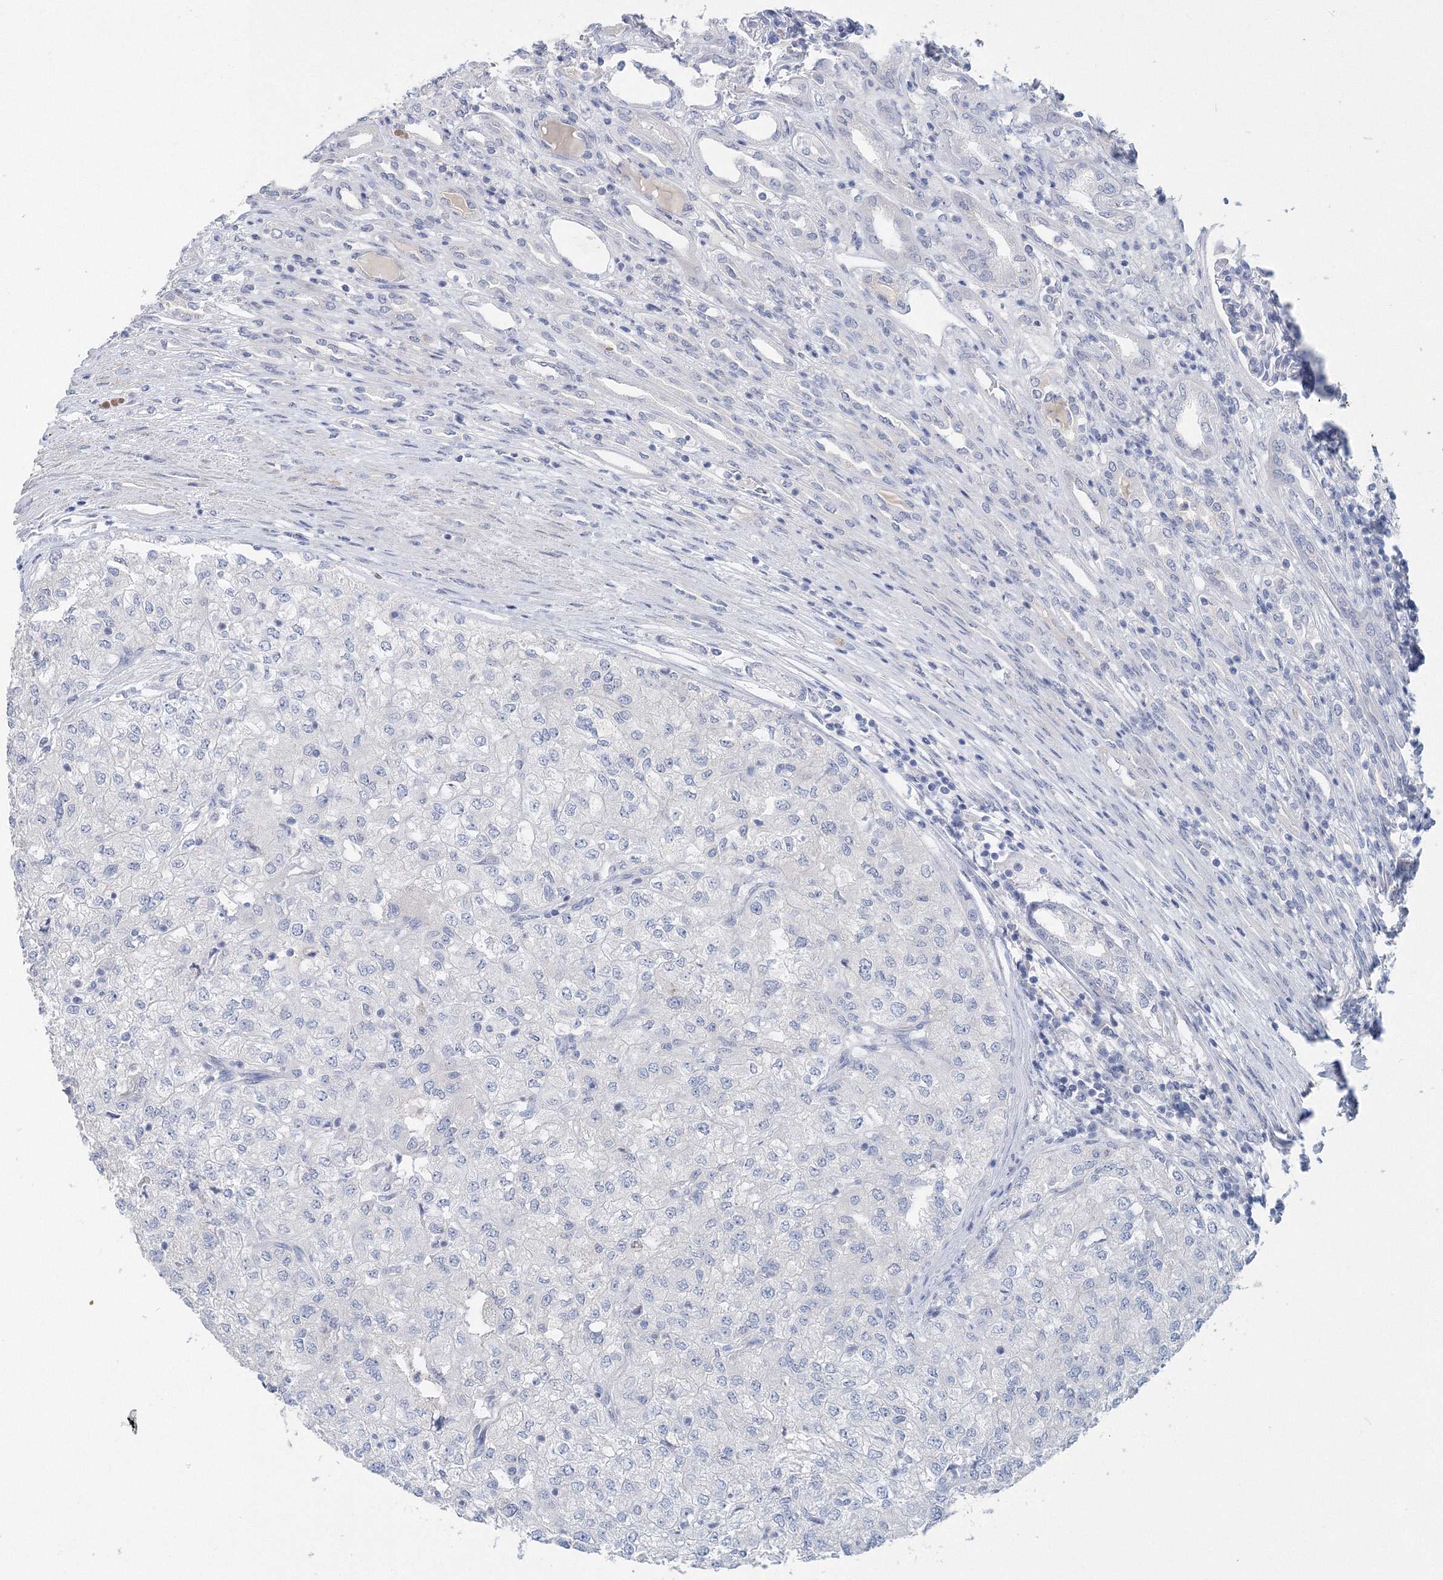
{"staining": {"intensity": "negative", "quantity": "none", "location": "none"}, "tissue": "renal cancer", "cell_type": "Tumor cells", "image_type": "cancer", "snomed": [{"axis": "morphology", "description": "Adenocarcinoma, NOS"}, {"axis": "topography", "description": "Kidney"}], "caption": "Human renal cancer (adenocarcinoma) stained for a protein using IHC shows no positivity in tumor cells.", "gene": "OSBPL6", "patient": {"sex": "female", "age": 54}}